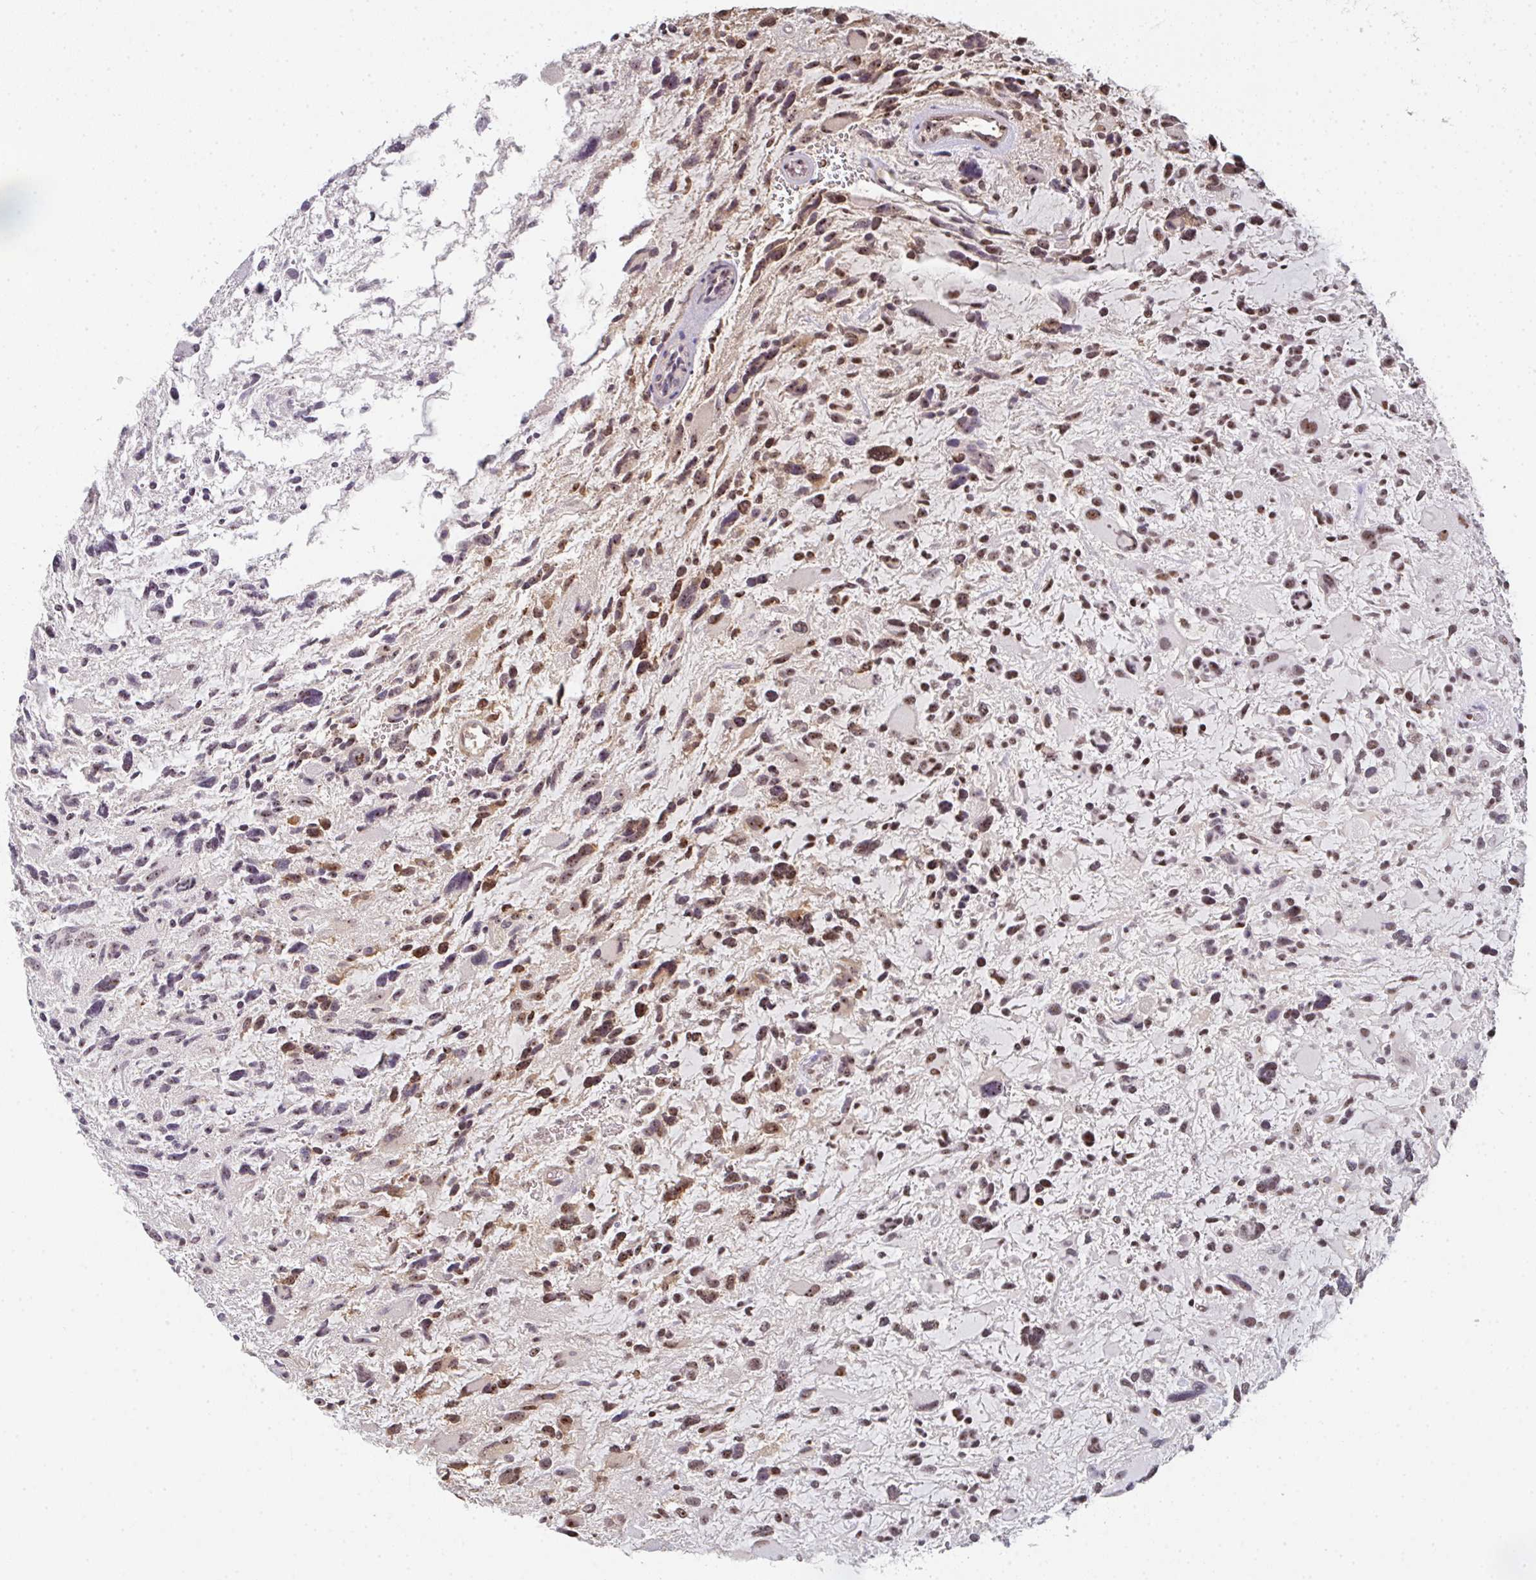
{"staining": {"intensity": "moderate", "quantity": ">75%", "location": "nuclear"}, "tissue": "glioma", "cell_type": "Tumor cells", "image_type": "cancer", "snomed": [{"axis": "morphology", "description": "Glioma, malignant, High grade"}, {"axis": "topography", "description": "Brain"}], "caption": "Glioma stained with a protein marker displays moderate staining in tumor cells.", "gene": "DKC1", "patient": {"sex": "female", "age": 11}}